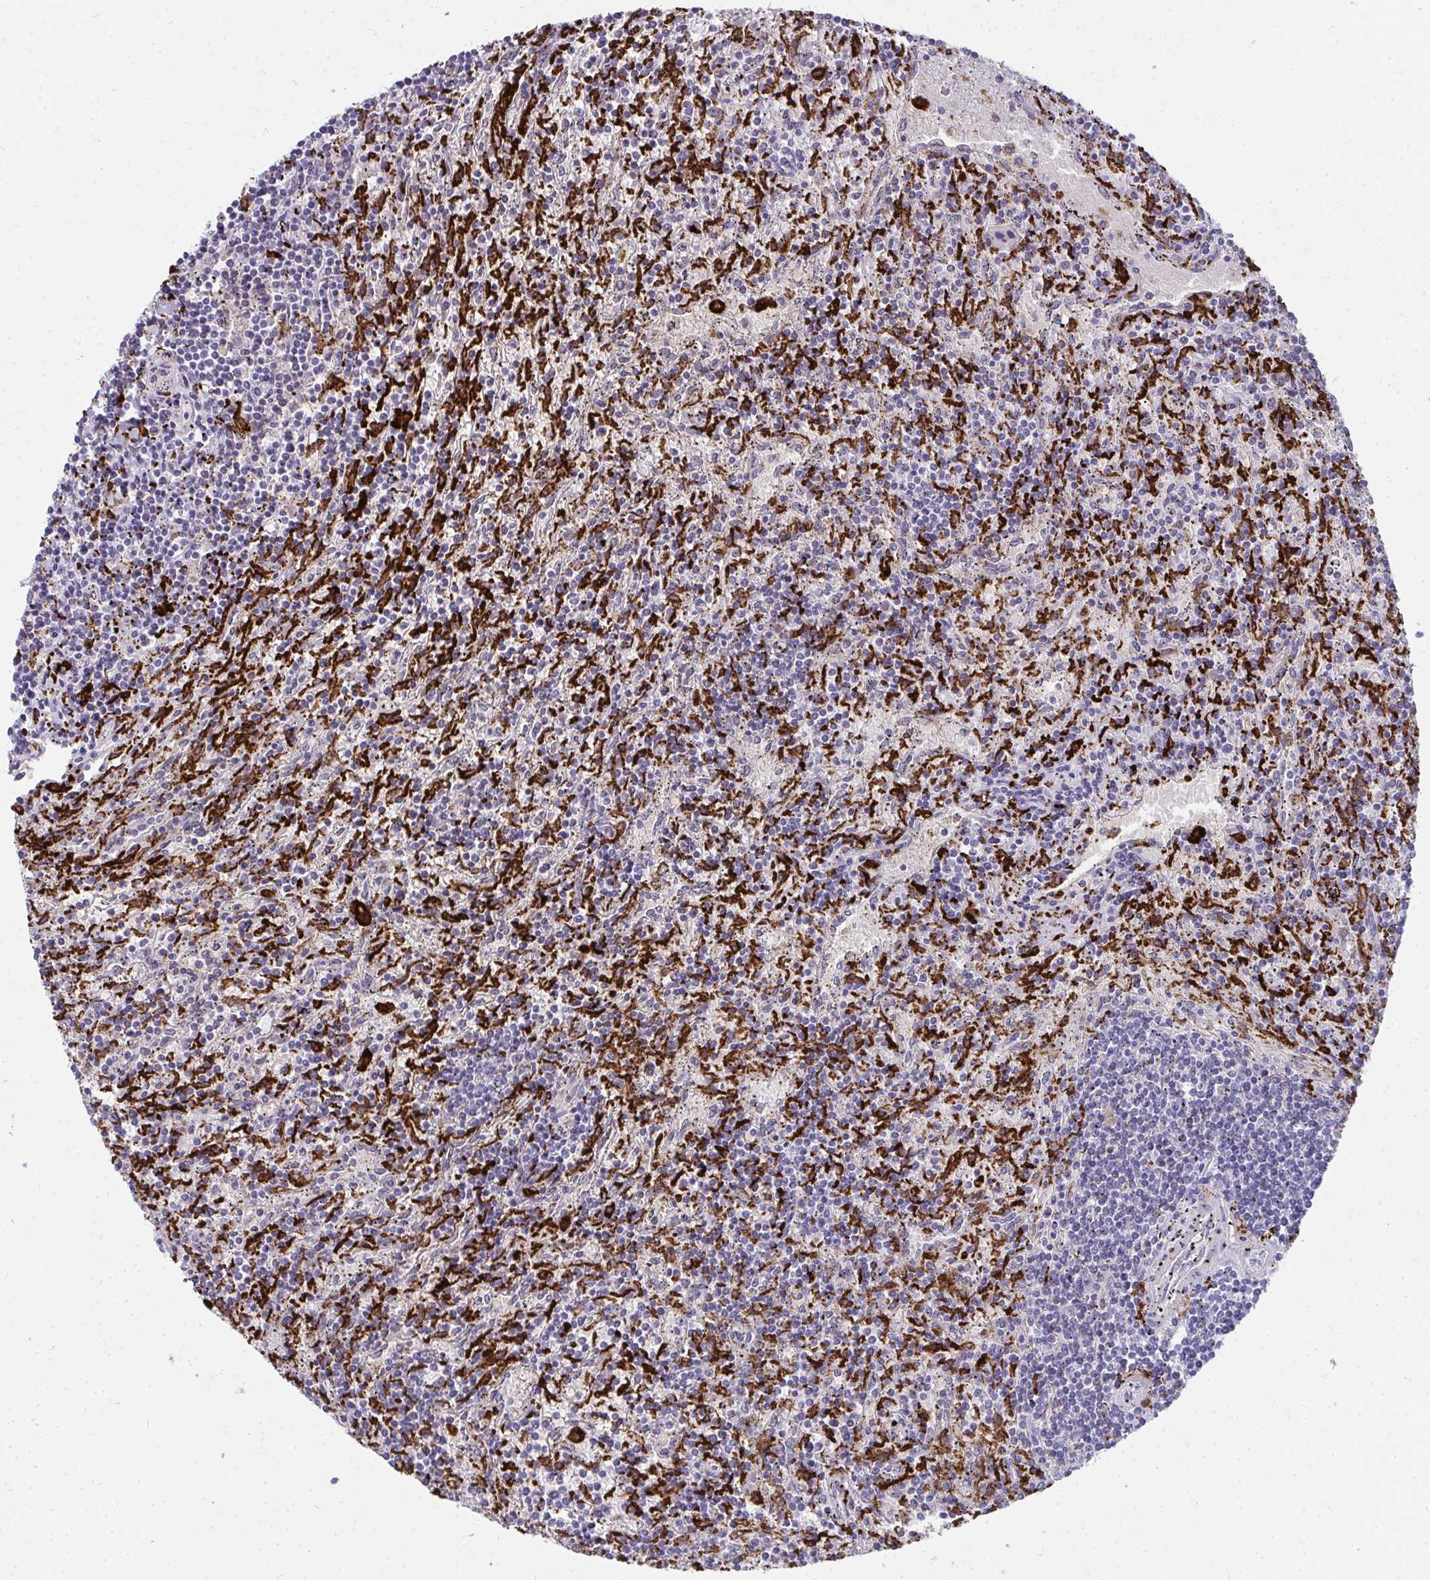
{"staining": {"intensity": "negative", "quantity": "none", "location": "none"}, "tissue": "lymphoma", "cell_type": "Tumor cells", "image_type": "cancer", "snomed": [{"axis": "morphology", "description": "Malignant lymphoma, non-Hodgkin's type, Low grade"}, {"axis": "topography", "description": "Spleen"}], "caption": "Immunohistochemistry (IHC) photomicrograph of human lymphoma stained for a protein (brown), which demonstrates no positivity in tumor cells.", "gene": "CD163", "patient": {"sex": "male", "age": 76}}